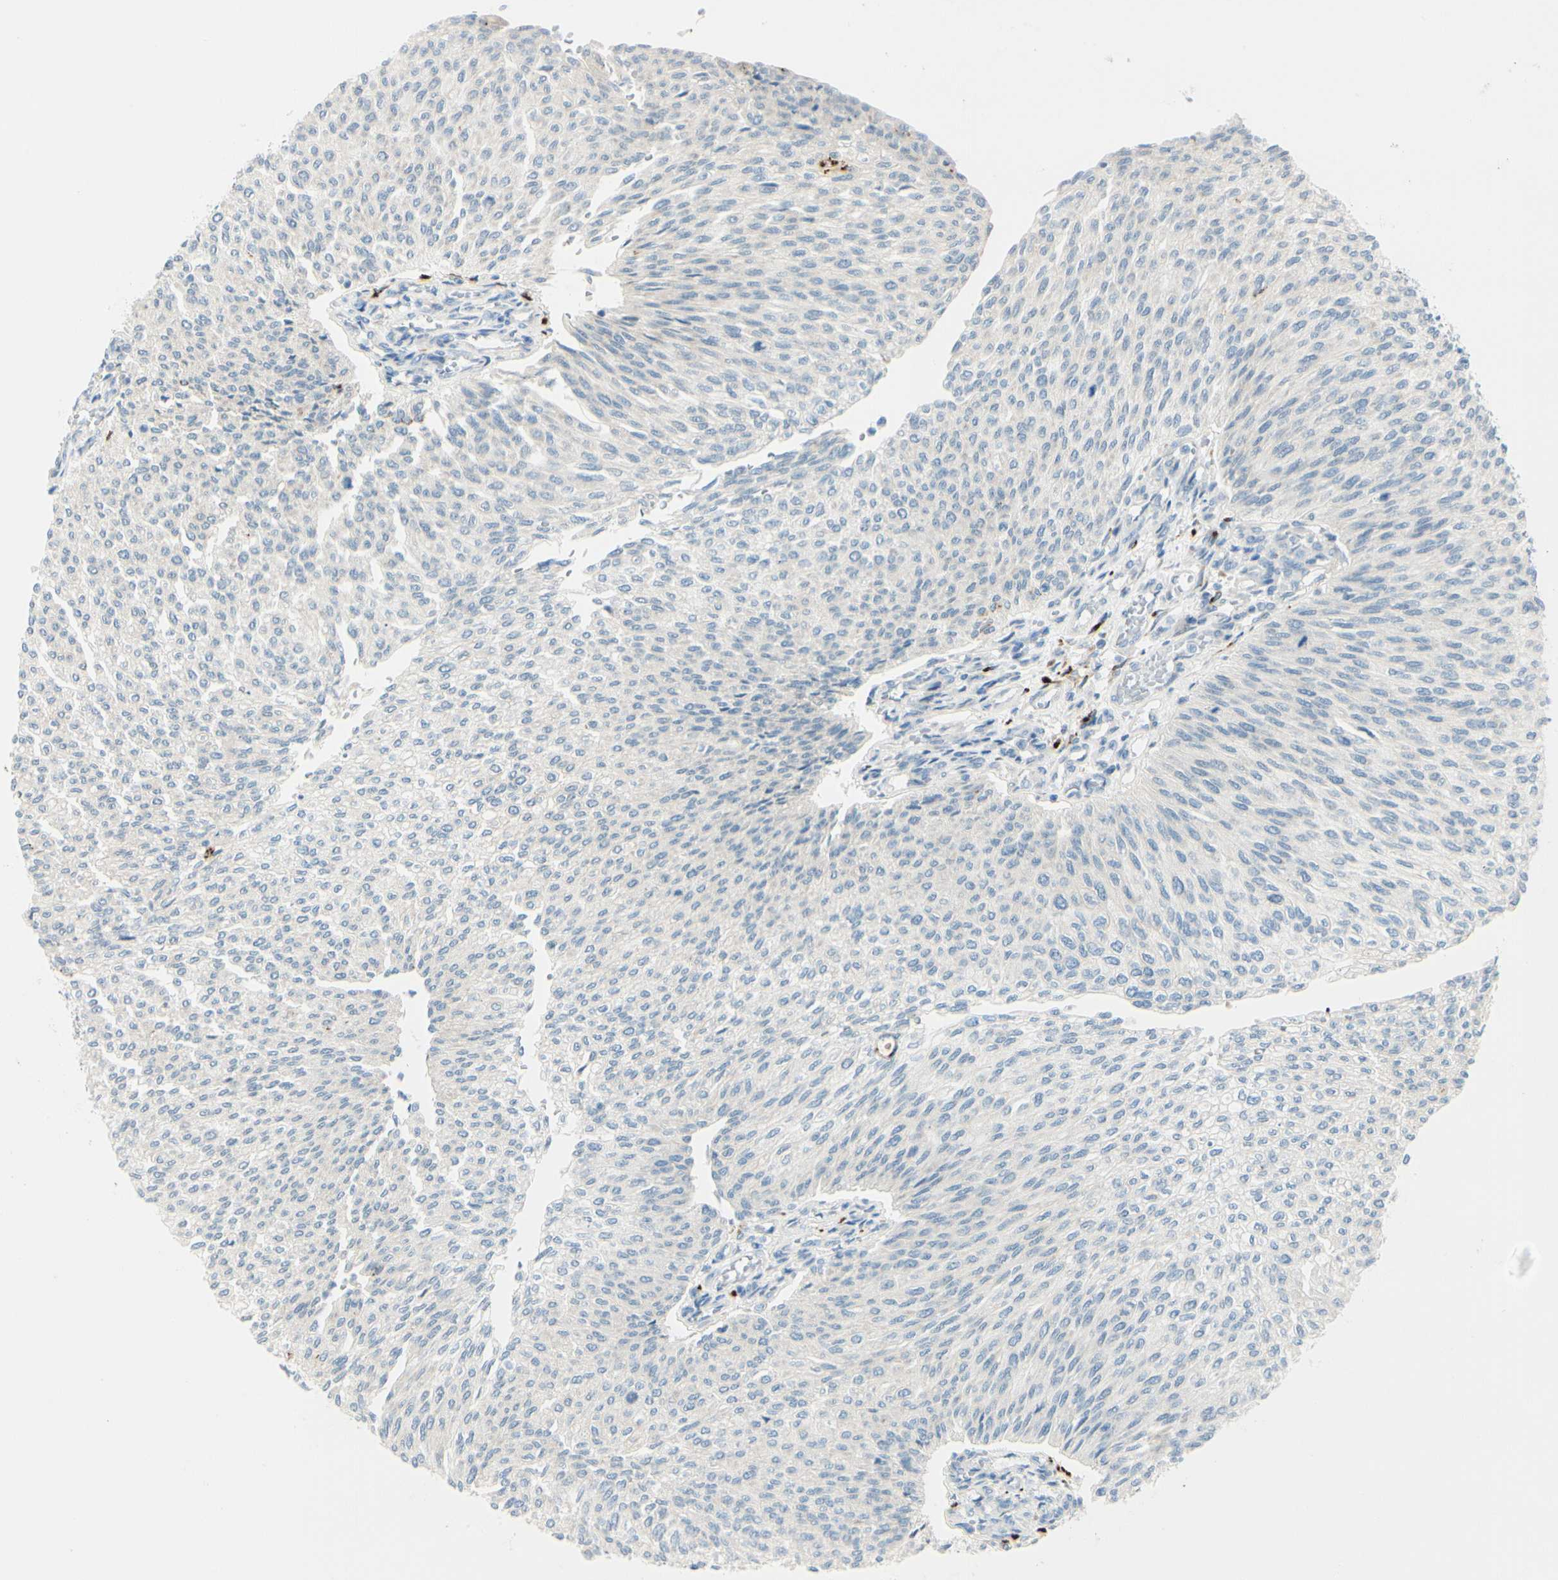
{"staining": {"intensity": "negative", "quantity": "none", "location": "none"}, "tissue": "urothelial cancer", "cell_type": "Tumor cells", "image_type": "cancer", "snomed": [{"axis": "morphology", "description": "Urothelial carcinoma, Low grade"}, {"axis": "topography", "description": "Urinary bladder"}], "caption": "Tumor cells are negative for brown protein staining in urothelial cancer. Nuclei are stained in blue.", "gene": "GALNT5", "patient": {"sex": "female", "age": 79}}